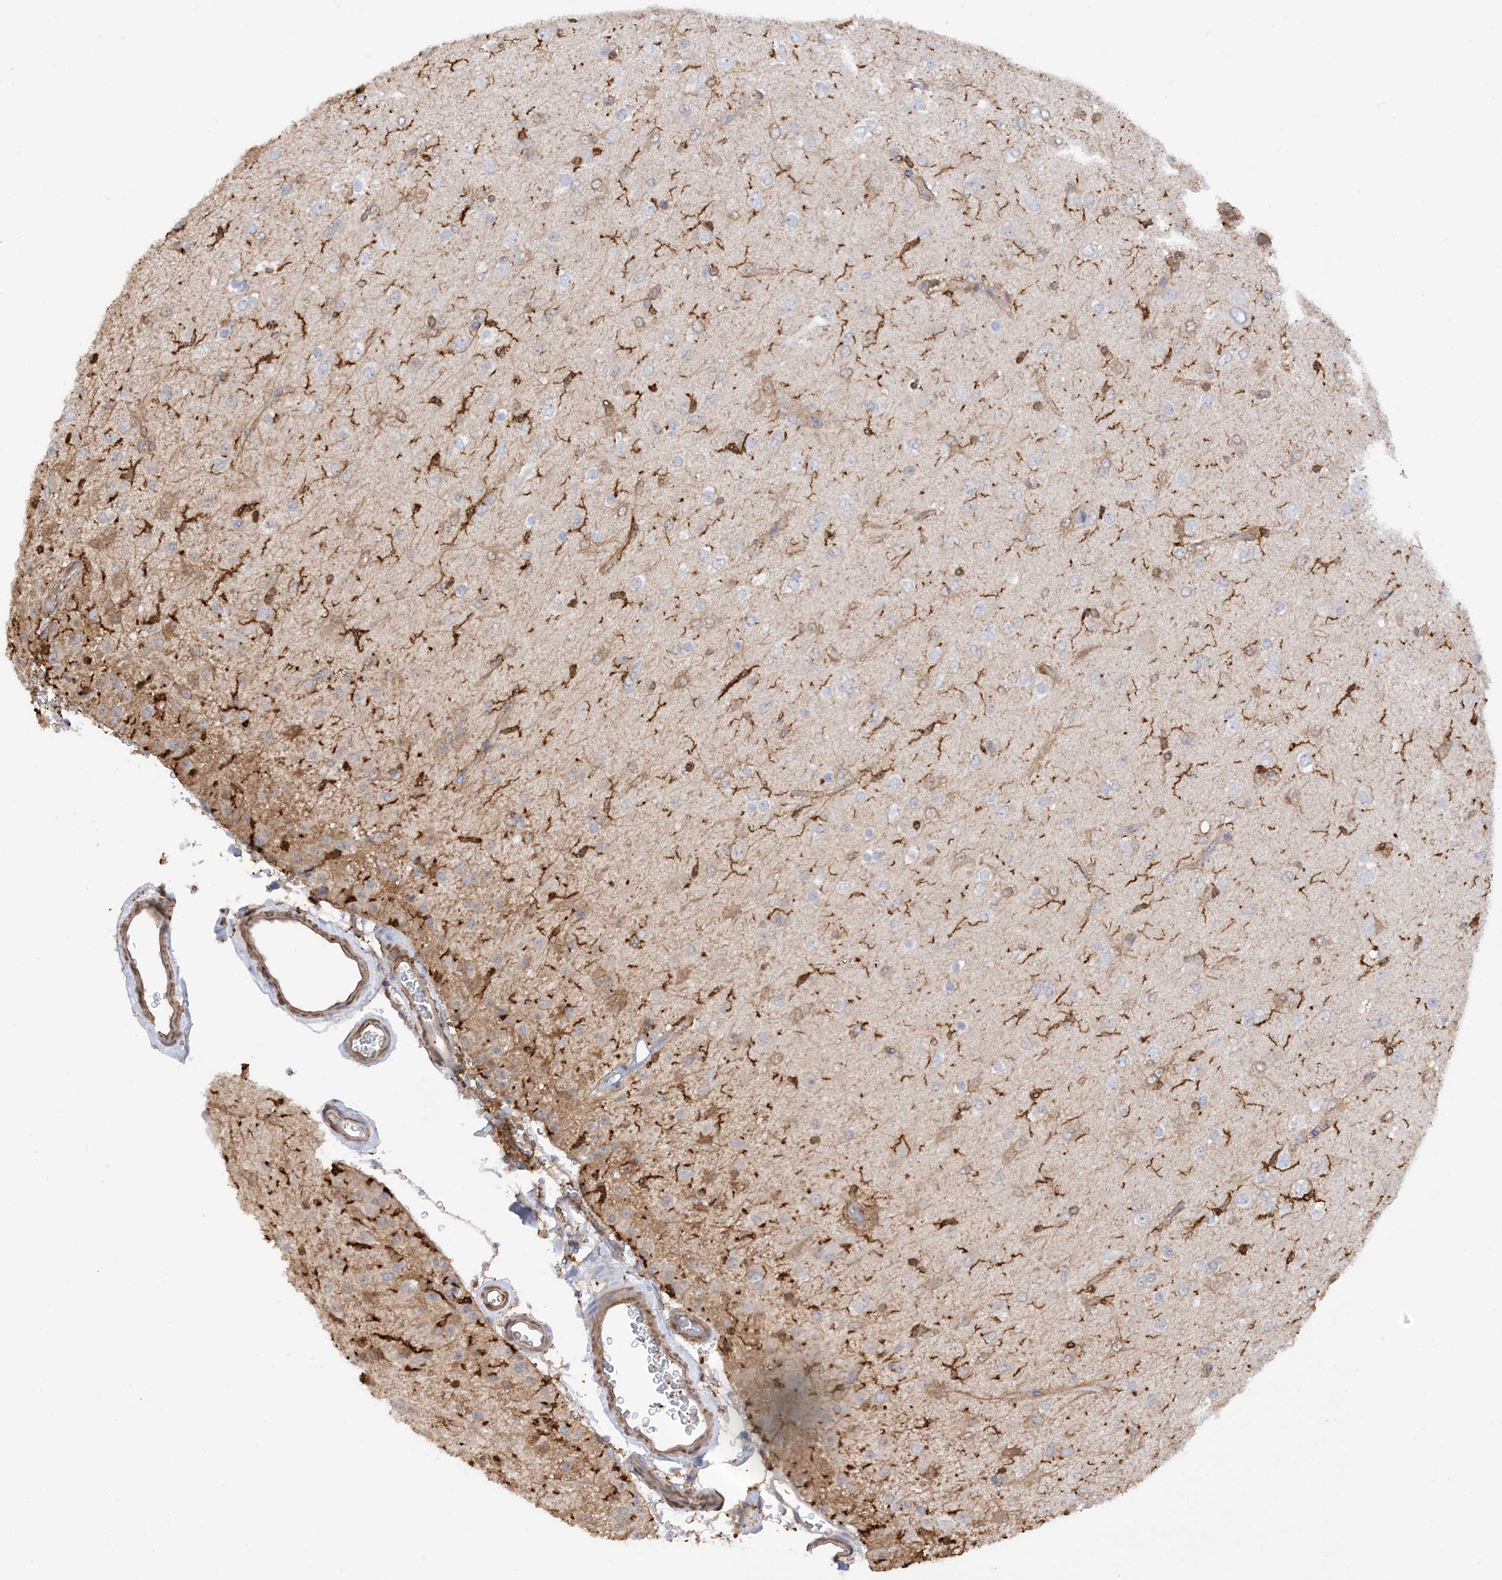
{"staining": {"intensity": "moderate", "quantity": "<25%", "location": "cytoplasmic/membranous"}, "tissue": "glioma", "cell_type": "Tumor cells", "image_type": "cancer", "snomed": [{"axis": "morphology", "description": "Glioma, malignant, Low grade"}, {"axis": "topography", "description": "Brain"}], "caption": "Immunohistochemical staining of human malignant glioma (low-grade) displays low levels of moderate cytoplasmic/membranous protein expression in about <25% of tumor cells.", "gene": "PHACTR2", "patient": {"sex": "male", "age": 65}}